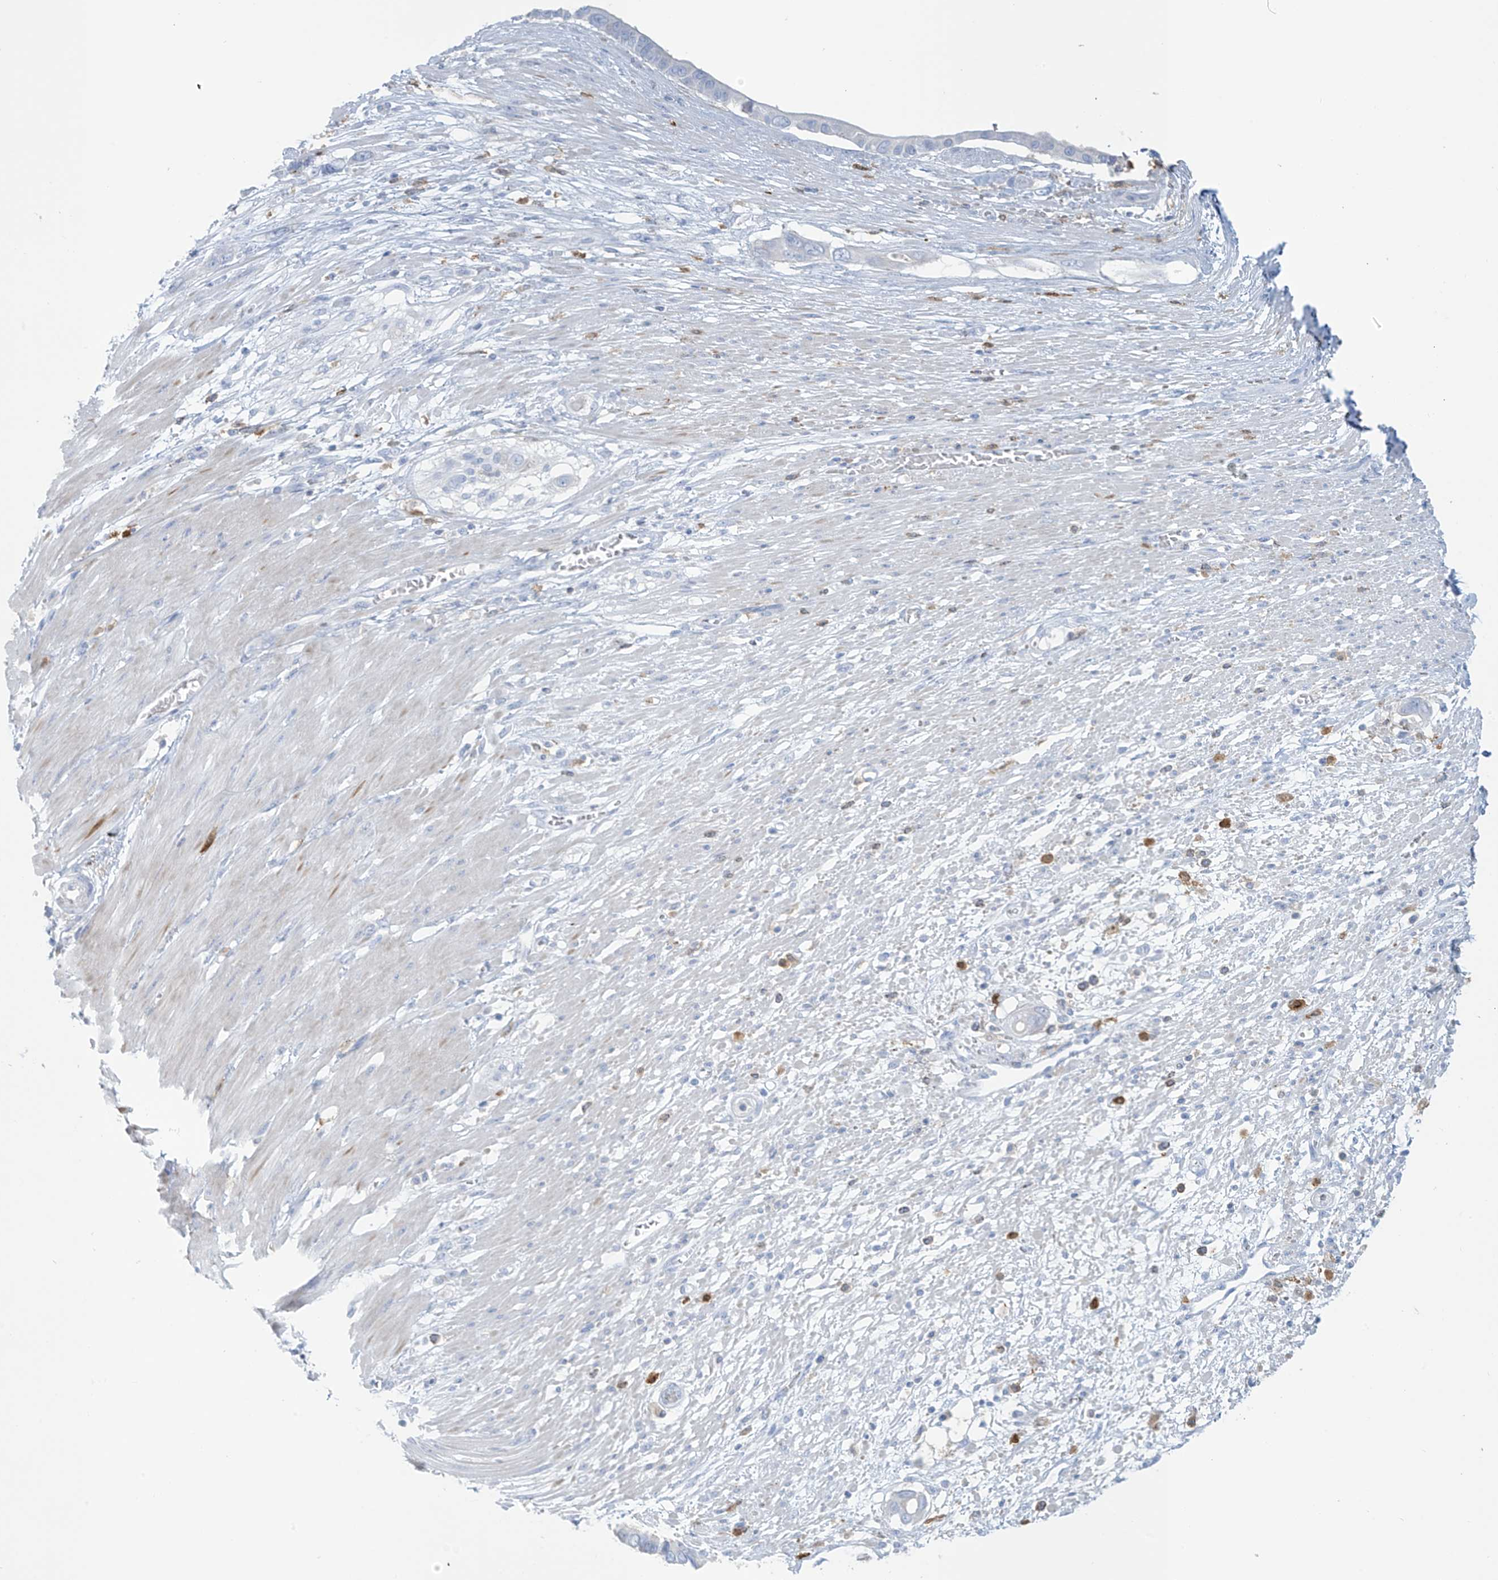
{"staining": {"intensity": "negative", "quantity": "none", "location": "none"}, "tissue": "pancreatic cancer", "cell_type": "Tumor cells", "image_type": "cancer", "snomed": [{"axis": "morphology", "description": "Adenocarcinoma, NOS"}, {"axis": "topography", "description": "Pancreas"}], "caption": "IHC photomicrograph of neoplastic tissue: human pancreatic adenocarcinoma stained with DAB (3,3'-diaminobenzidine) demonstrates no significant protein expression in tumor cells.", "gene": "TRMT2B", "patient": {"sex": "male", "age": 68}}